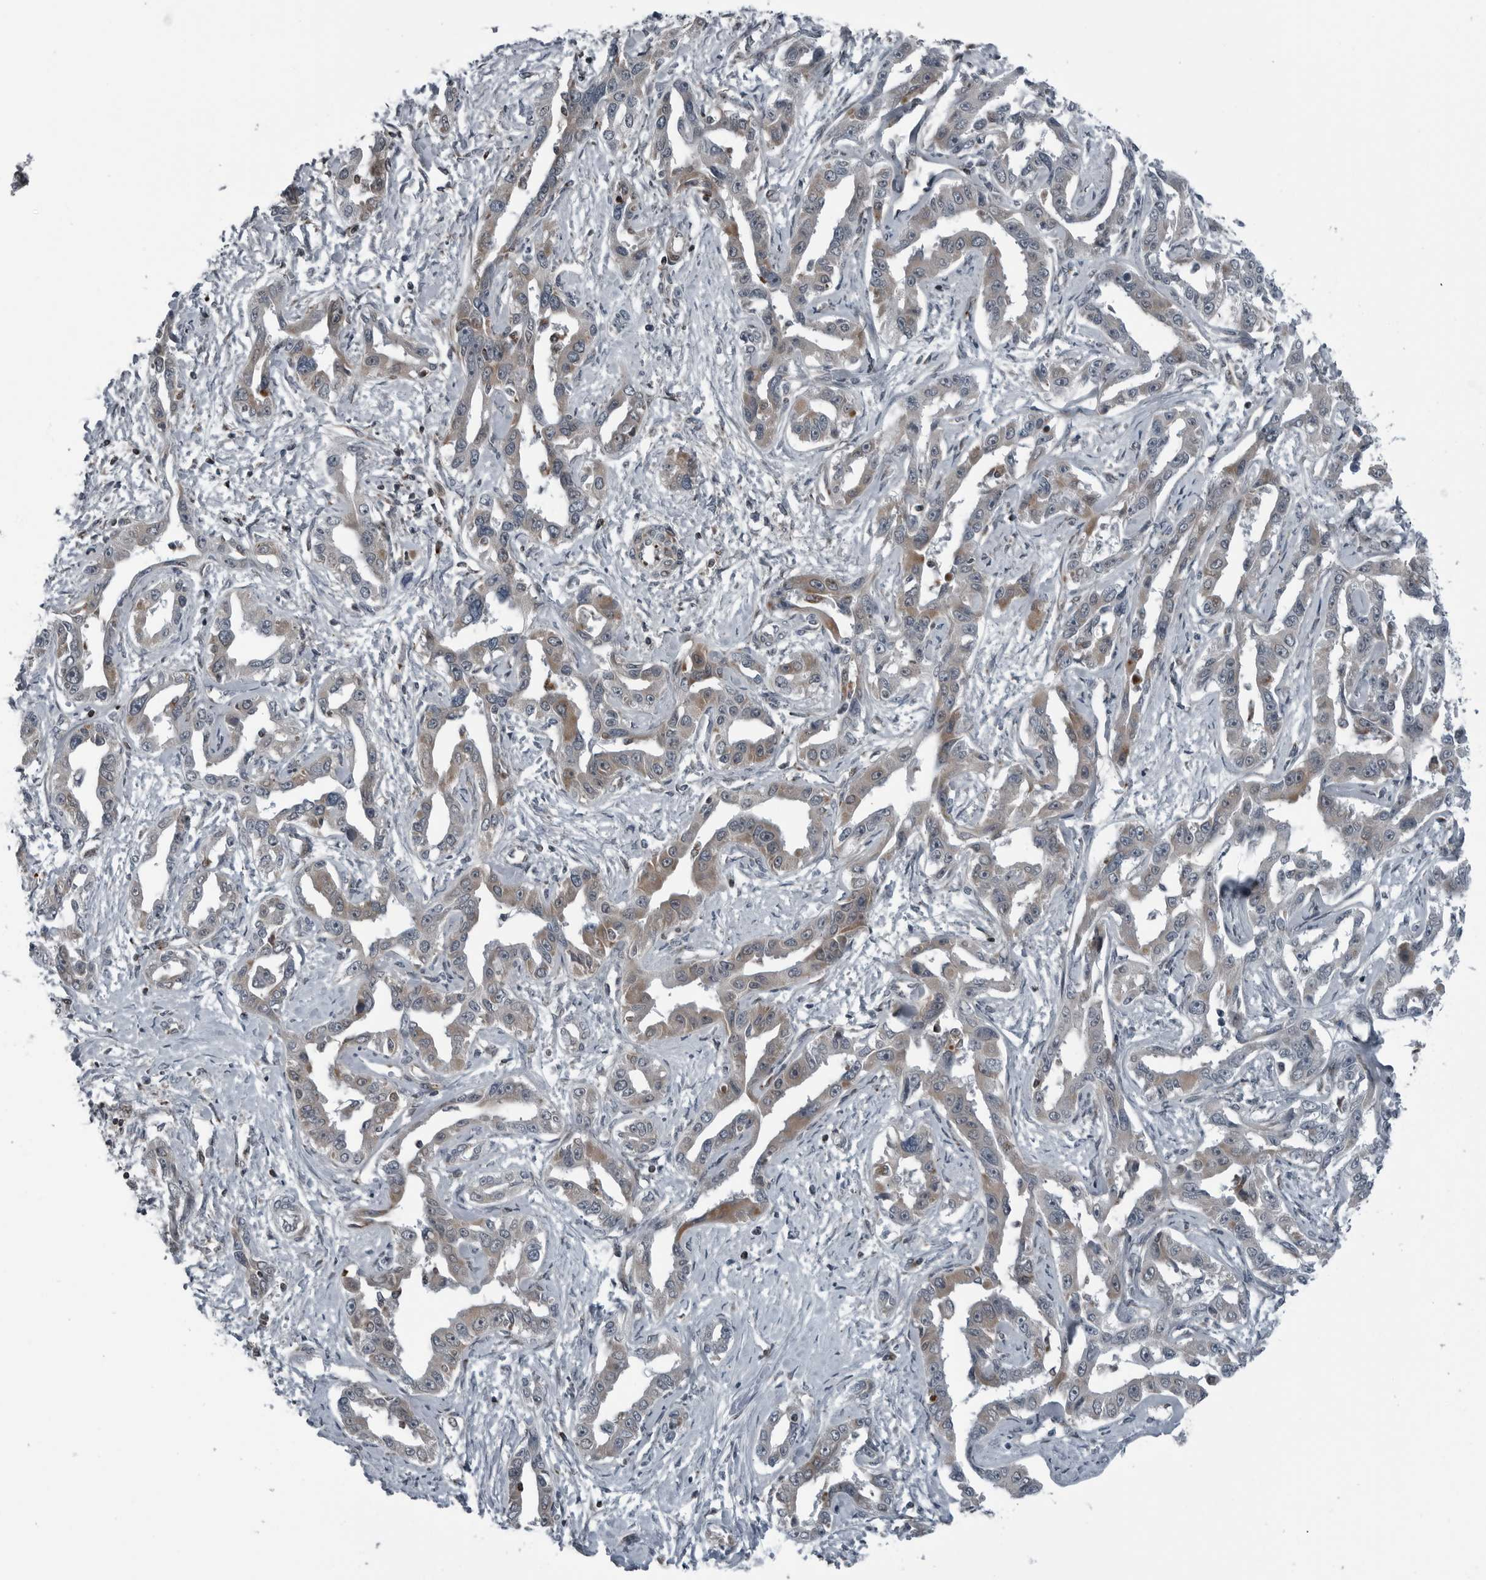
{"staining": {"intensity": "moderate", "quantity": "<25%", "location": "cytoplasmic/membranous"}, "tissue": "liver cancer", "cell_type": "Tumor cells", "image_type": "cancer", "snomed": [{"axis": "morphology", "description": "Cholangiocarcinoma"}, {"axis": "topography", "description": "Liver"}], "caption": "Protein expression analysis of human cholangiocarcinoma (liver) reveals moderate cytoplasmic/membranous staining in about <25% of tumor cells. (DAB (3,3'-diaminobenzidine) IHC, brown staining for protein, blue staining for nuclei).", "gene": "GAK", "patient": {"sex": "male", "age": 59}}